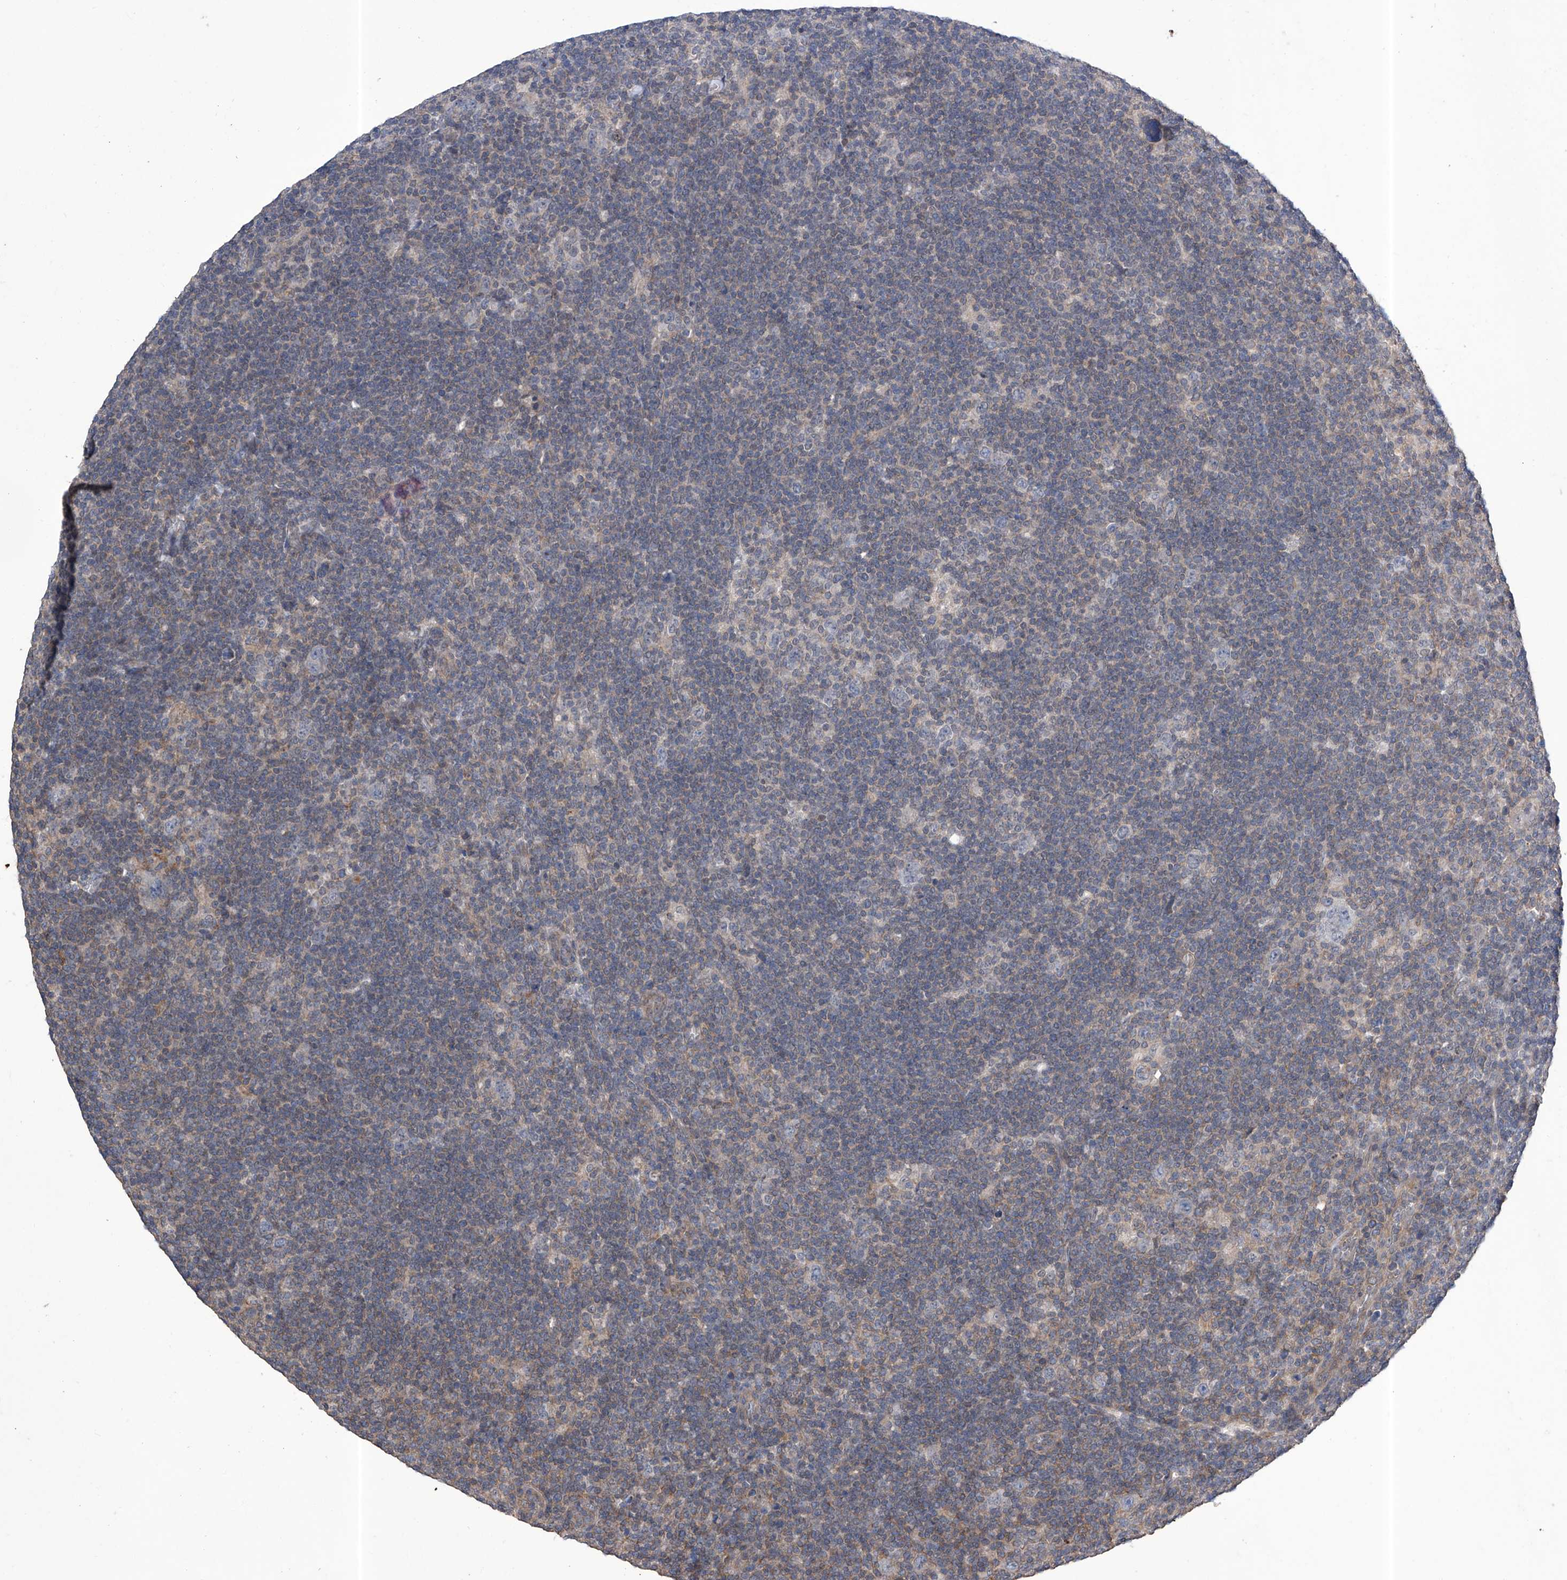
{"staining": {"intensity": "negative", "quantity": "none", "location": "none"}, "tissue": "lymphoma", "cell_type": "Tumor cells", "image_type": "cancer", "snomed": [{"axis": "morphology", "description": "Hodgkin's disease, NOS"}, {"axis": "topography", "description": "Lymph node"}], "caption": "IHC of lymphoma shows no expression in tumor cells. (Brightfield microscopy of DAB (3,3'-diaminobenzidine) immunohistochemistry (IHC) at high magnification).", "gene": "KIFC2", "patient": {"sex": "female", "age": 57}}